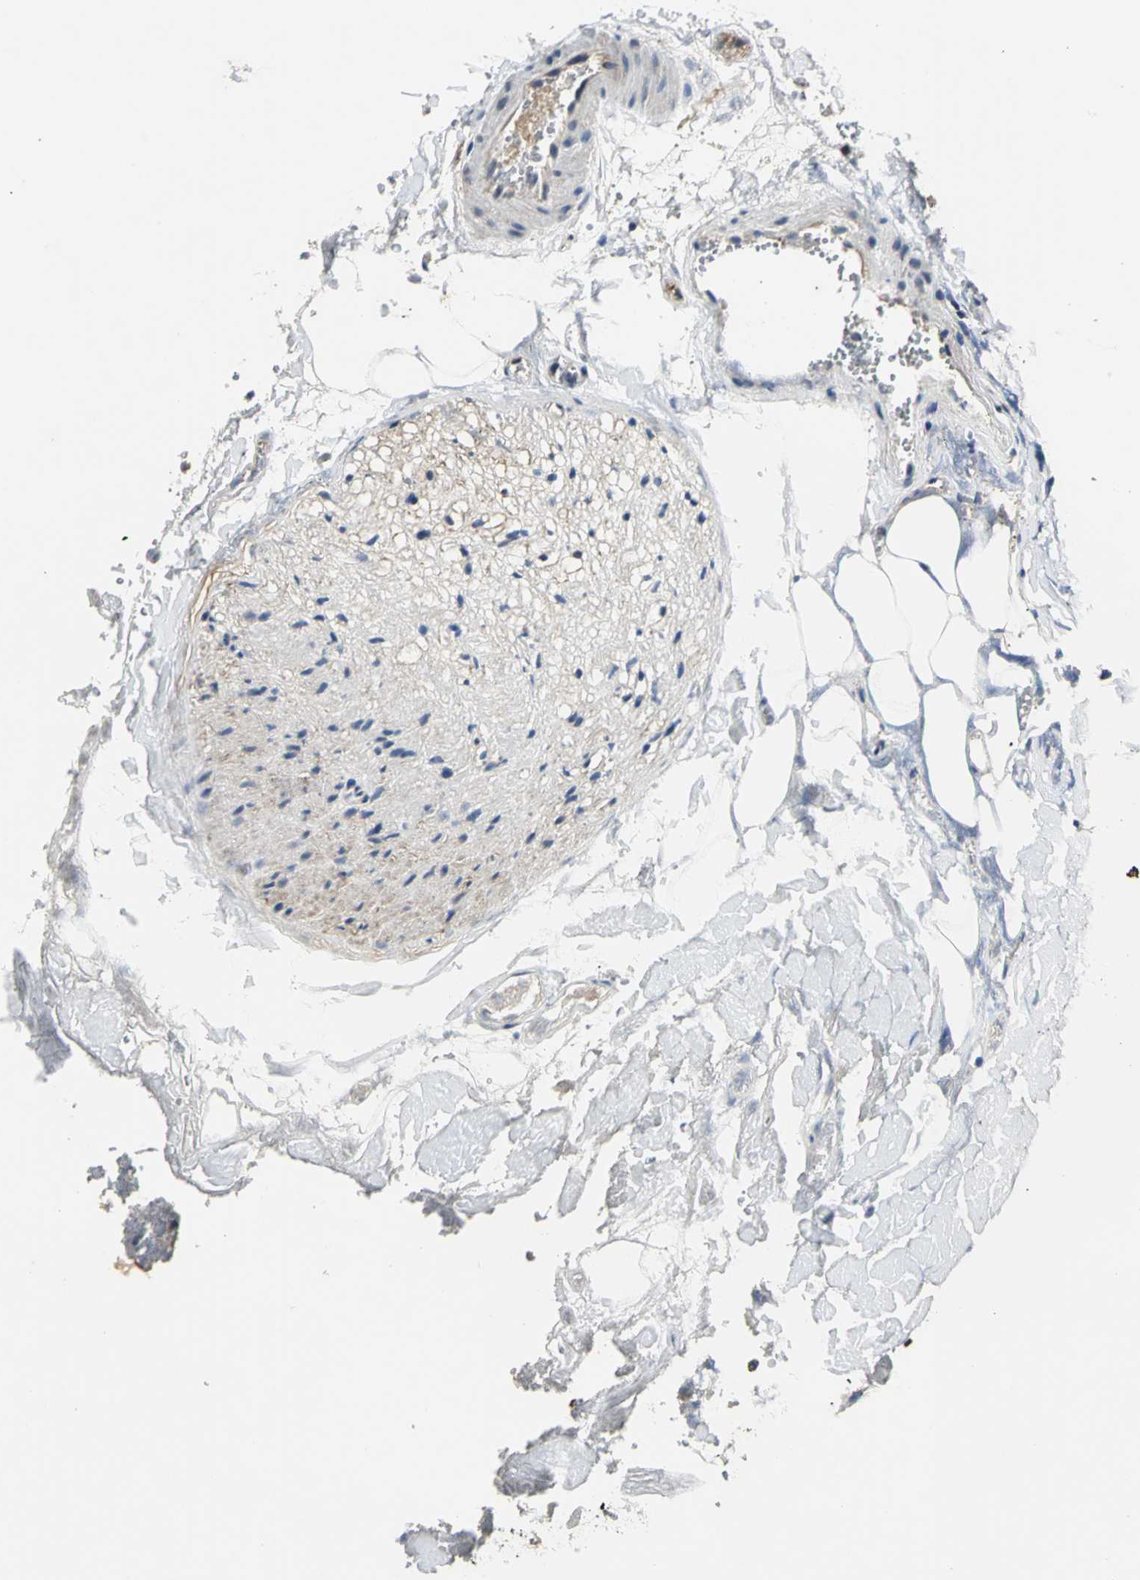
{"staining": {"intensity": "weak", "quantity": ">75%", "location": "cytoplasmic/membranous"}, "tissue": "adipose tissue", "cell_type": "Adipocytes", "image_type": "normal", "snomed": [{"axis": "morphology", "description": "Normal tissue, NOS"}, {"axis": "morphology", "description": "Cholangiocarcinoma"}, {"axis": "topography", "description": "Liver"}, {"axis": "topography", "description": "Peripheral nerve tissue"}], "caption": "Protein expression by immunohistochemistry (IHC) reveals weak cytoplasmic/membranous staining in approximately >75% of adipocytes in benign adipose tissue.", "gene": "IRF3", "patient": {"sex": "male", "age": 50}}